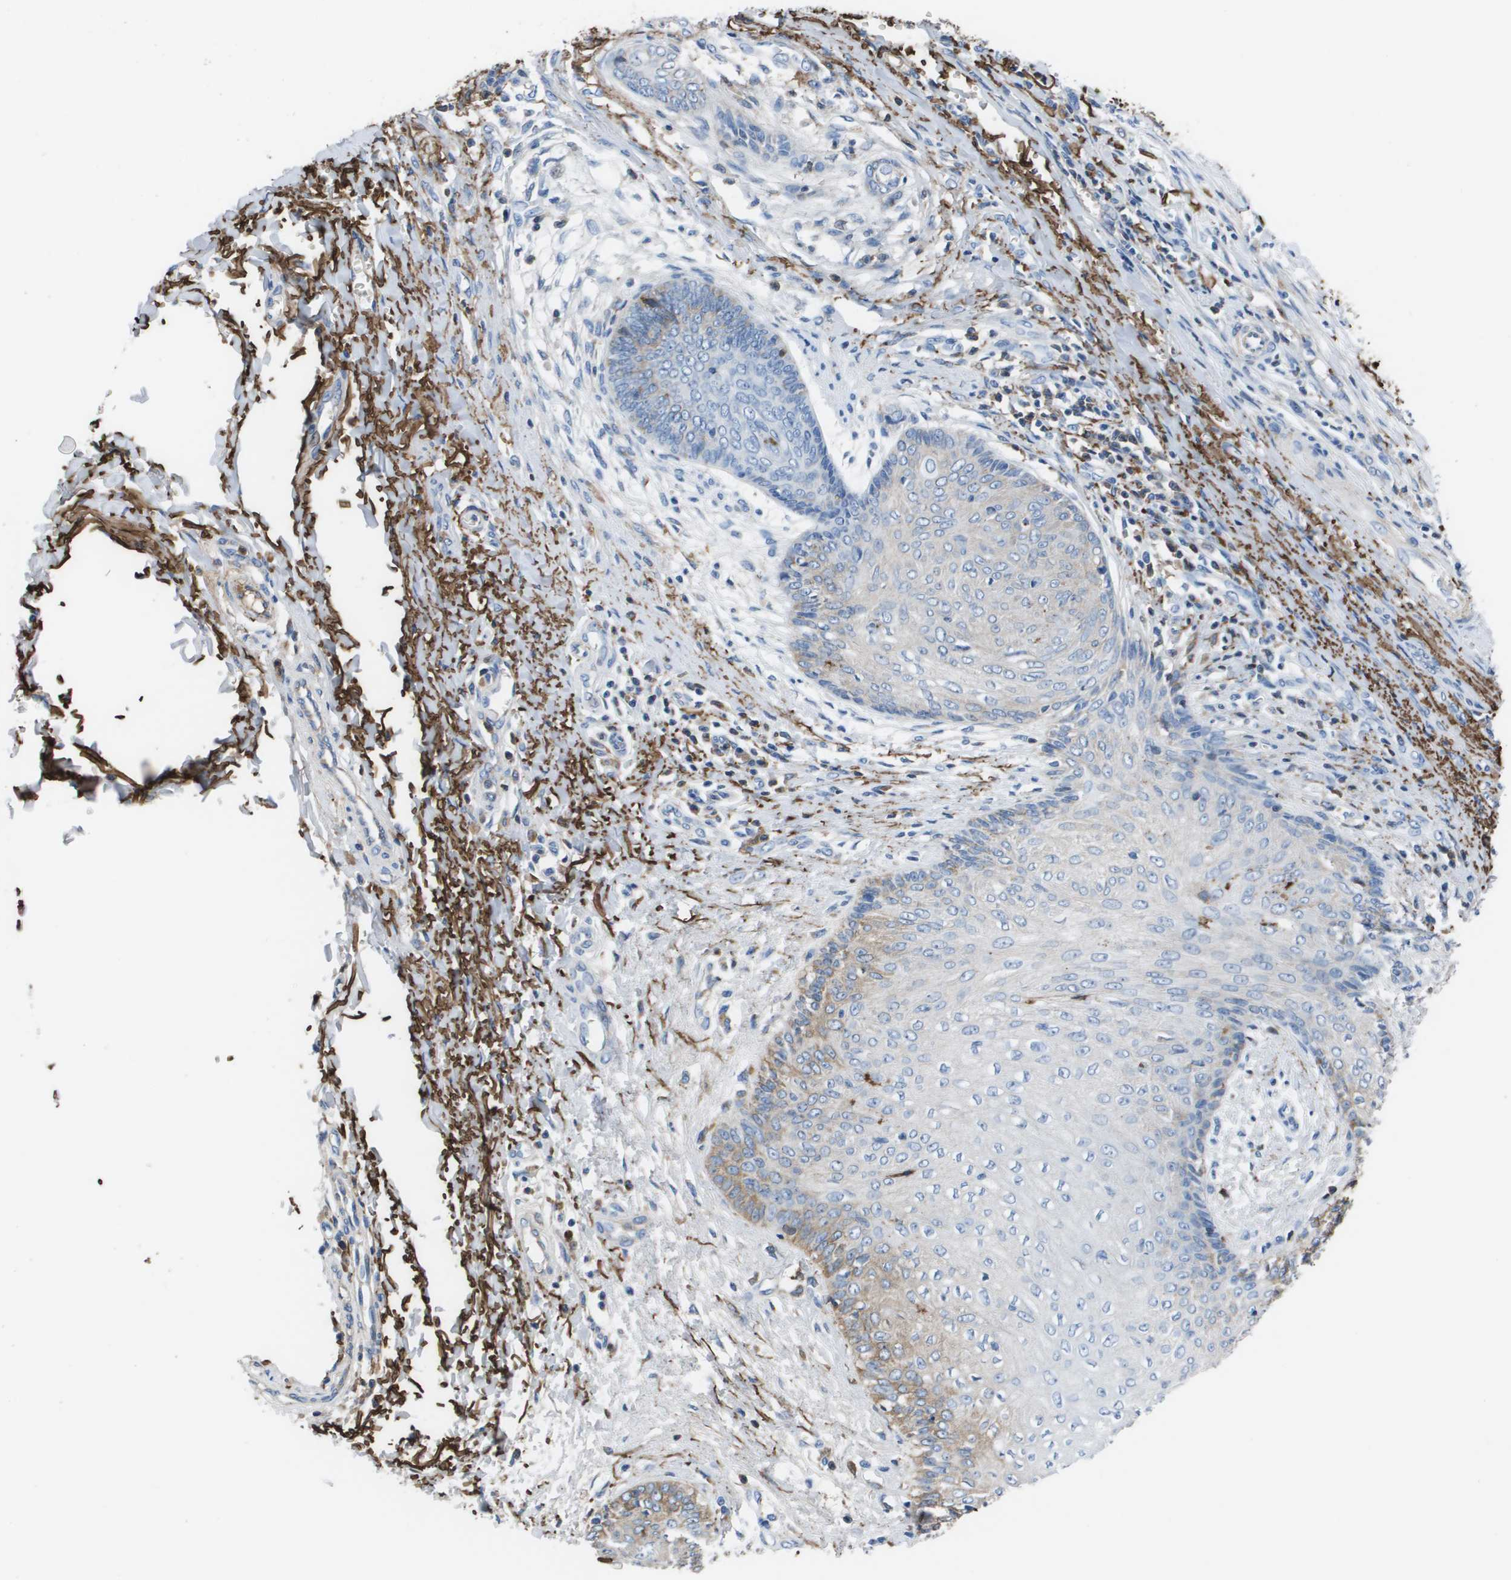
{"staining": {"intensity": "weak", "quantity": "<25%", "location": "cytoplasmic/membranous"}, "tissue": "skin cancer", "cell_type": "Tumor cells", "image_type": "cancer", "snomed": [{"axis": "morphology", "description": "Basal cell carcinoma"}, {"axis": "topography", "description": "Skin"}], "caption": "Skin cancer stained for a protein using immunohistochemistry (IHC) shows no positivity tumor cells.", "gene": "VTN", "patient": {"sex": "female", "age": 64}}